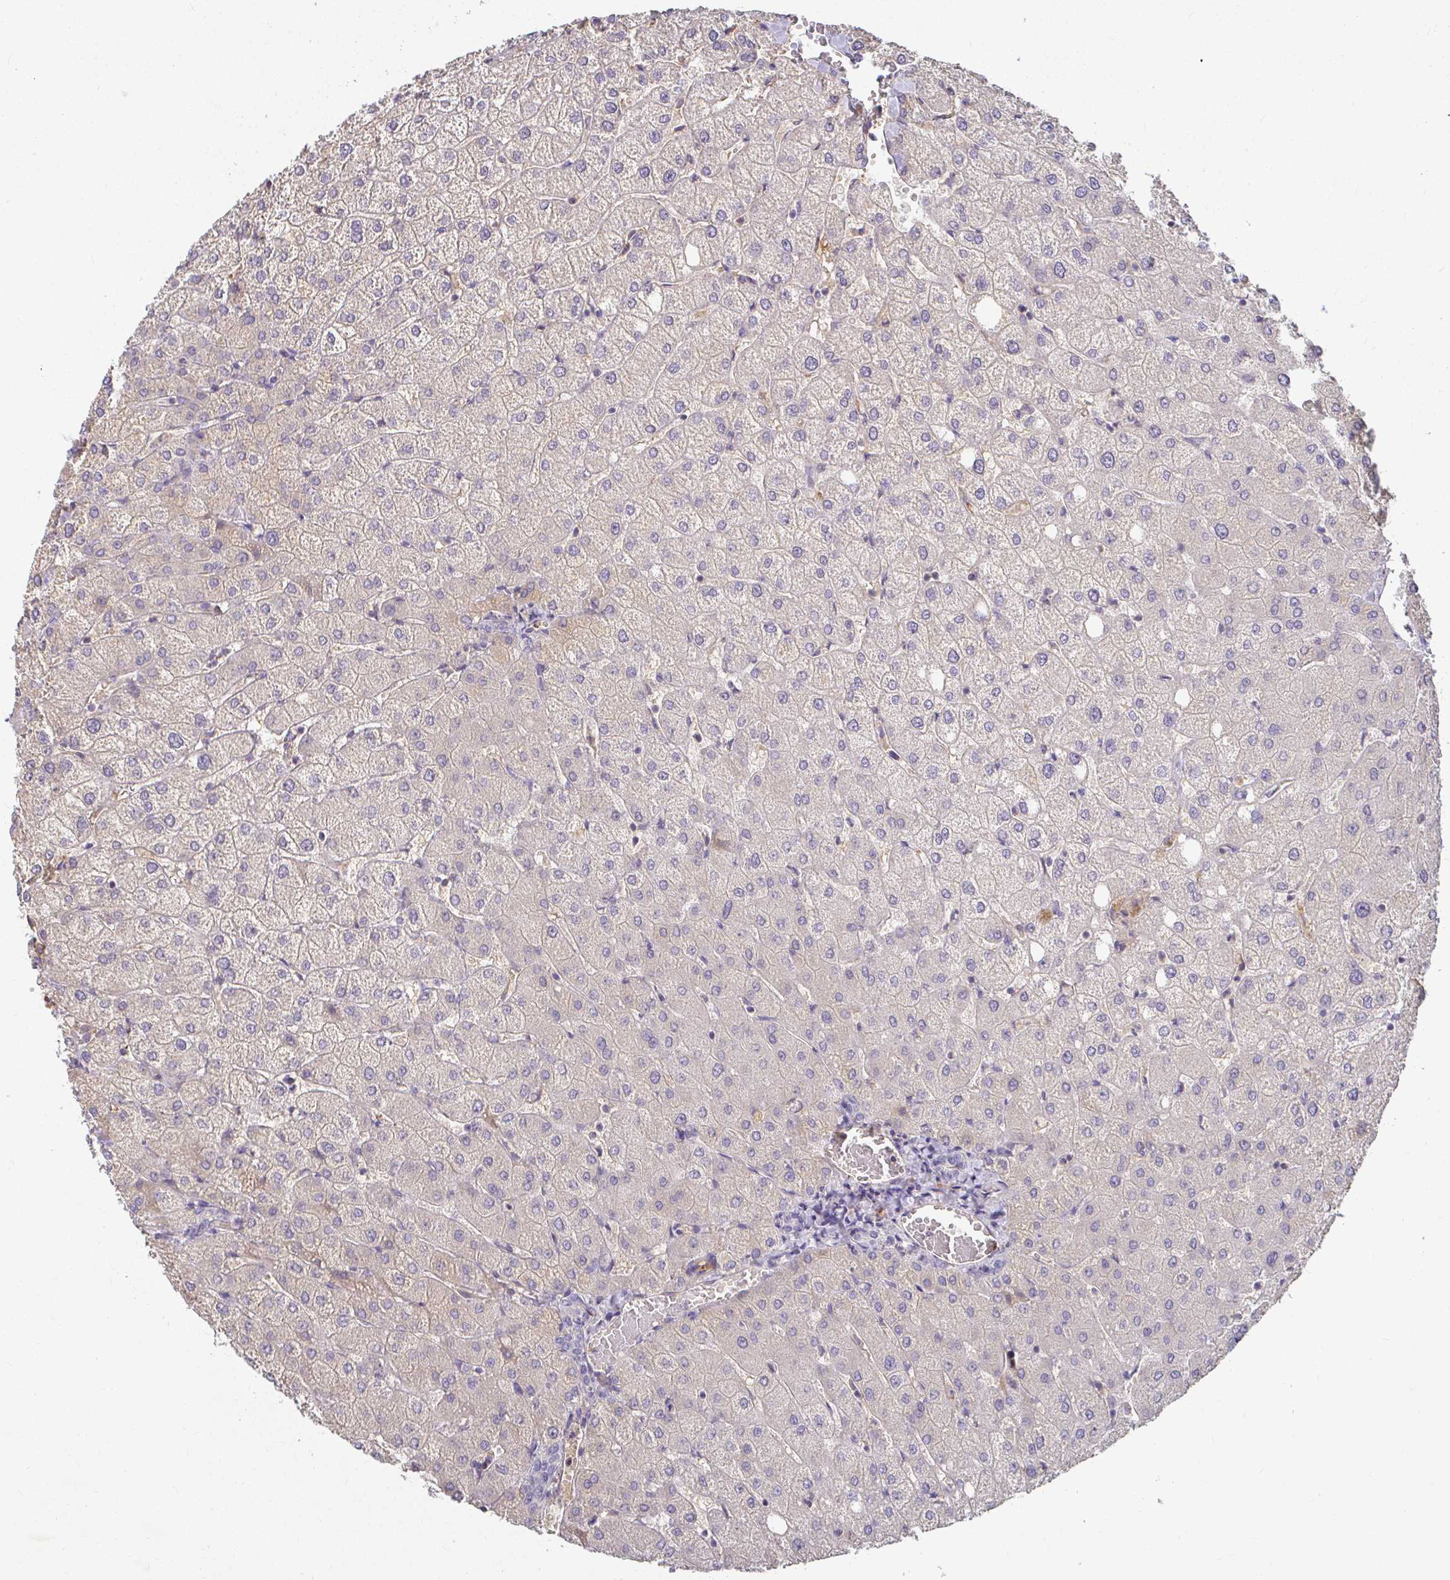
{"staining": {"intensity": "negative", "quantity": "none", "location": "none"}, "tissue": "liver", "cell_type": "Cholangiocytes", "image_type": "normal", "snomed": [{"axis": "morphology", "description": "Normal tissue, NOS"}, {"axis": "topography", "description": "Liver"}], "caption": "Immunohistochemical staining of normal liver exhibits no significant staining in cholangiocytes.", "gene": "LOXL4", "patient": {"sex": "female", "age": 54}}